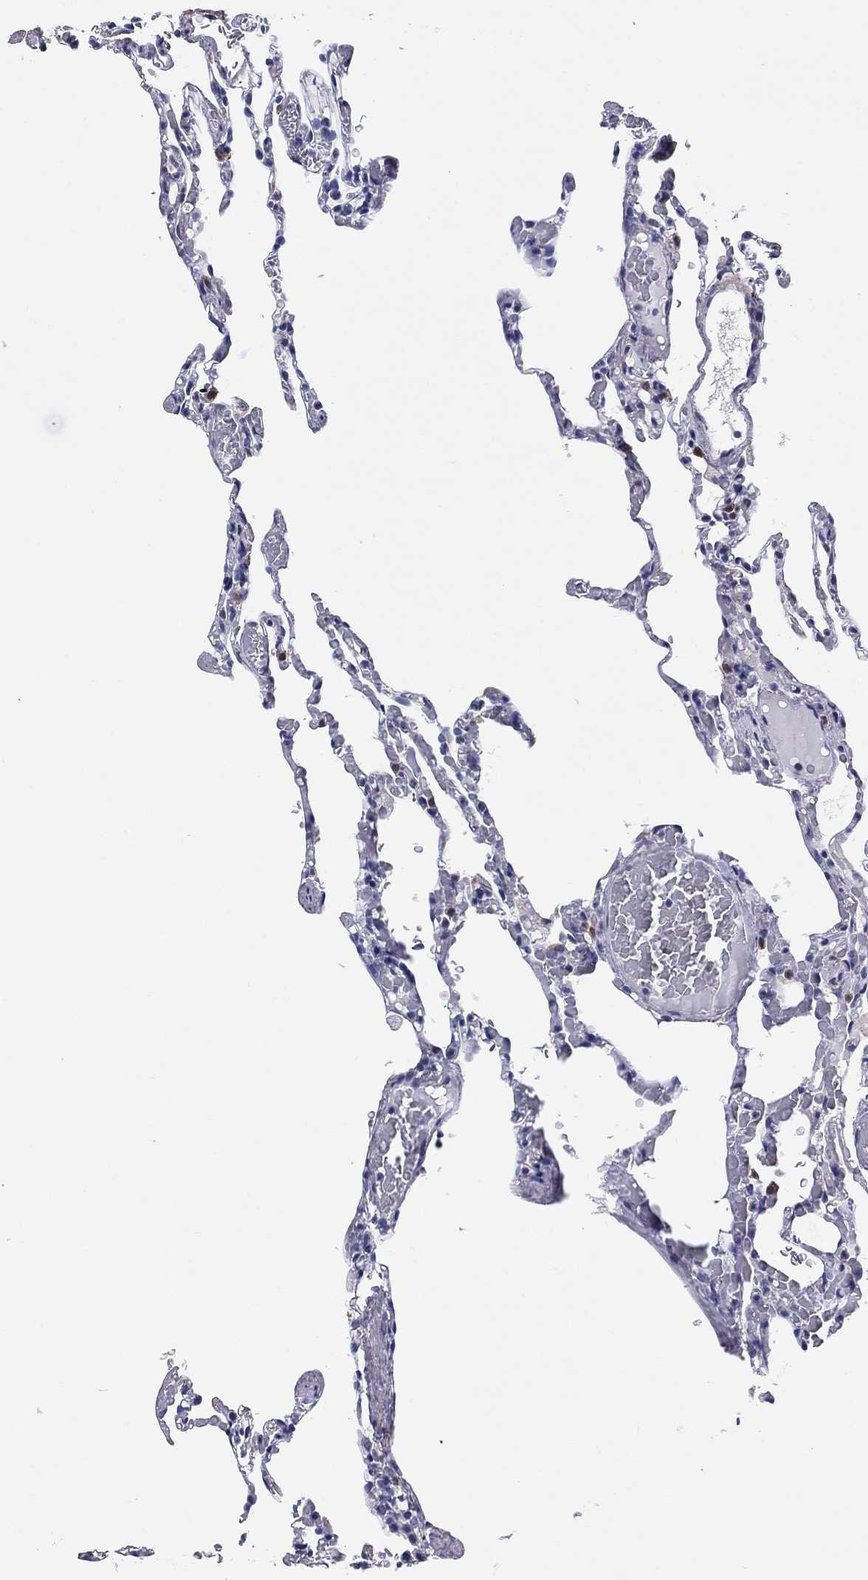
{"staining": {"intensity": "negative", "quantity": "none", "location": "none"}, "tissue": "lung", "cell_type": "Alveolar cells", "image_type": "normal", "snomed": [{"axis": "morphology", "description": "Normal tissue, NOS"}, {"axis": "topography", "description": "Lung"}], "caption": "A photomicrograph of lung stained for a protein shows no brown staining in alveolar cells. (Immunohistochemistry (ihc), brightfield microscopy, high magnification).", "gene": "REXO5", "patient": {"sex": "female", "age": 43}}